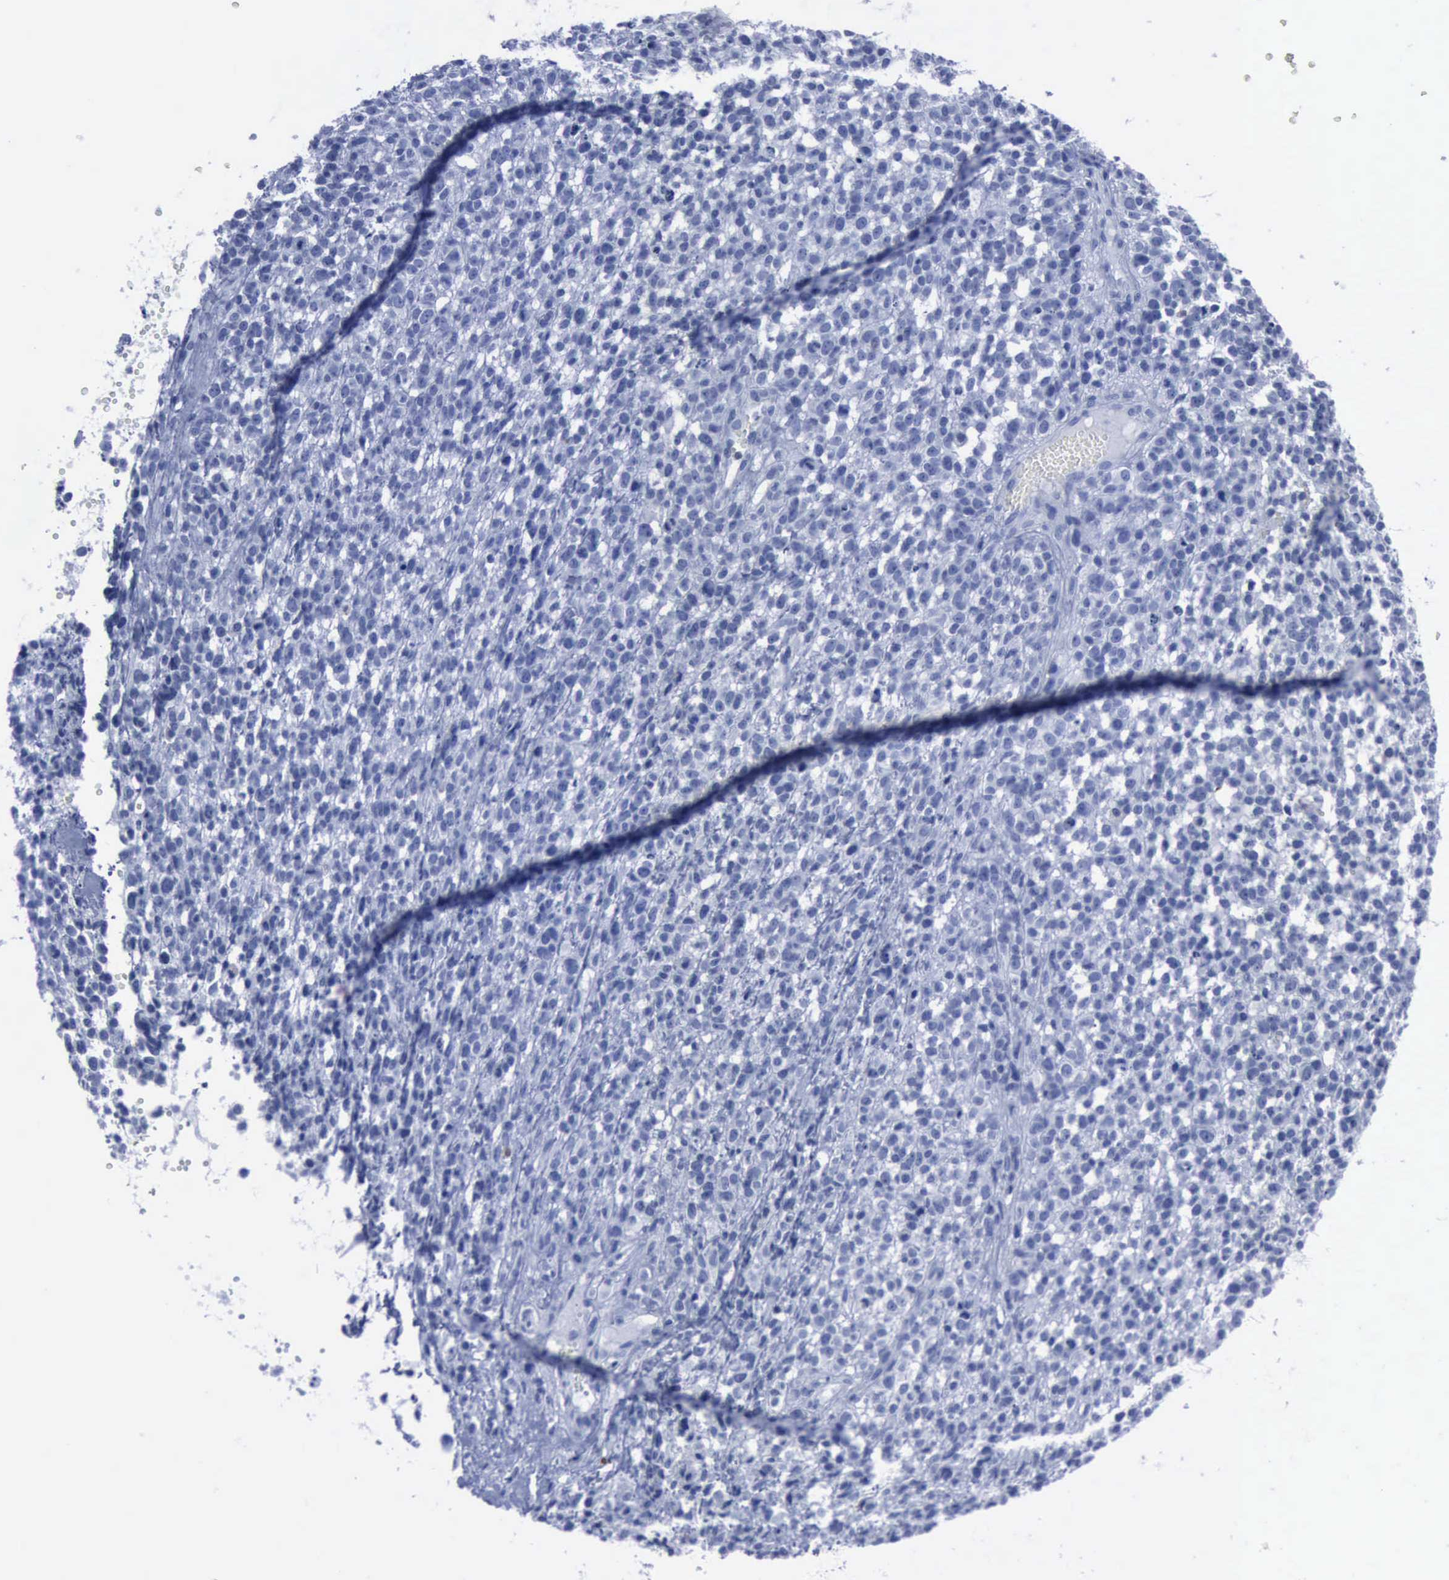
{"staining": {"intensity": "negative", "quantity": "none", "location": "none"}, "tissue": "glioma", "cell_type": "Tumor cells", "image_type": "cancer", "snomed": [{"axis": "morphology", "description": "Glioma, malignant, High grade"}, {"axis": "topography", "description": "Brain"}], "caption": "DAB (3,3'-diaminobenzidine) immunohistochemical staining of glioma exhibits no significant positivity in tumor cells.", "gene": "CSTA", "patient": {"sex": "male", "age": 66}}